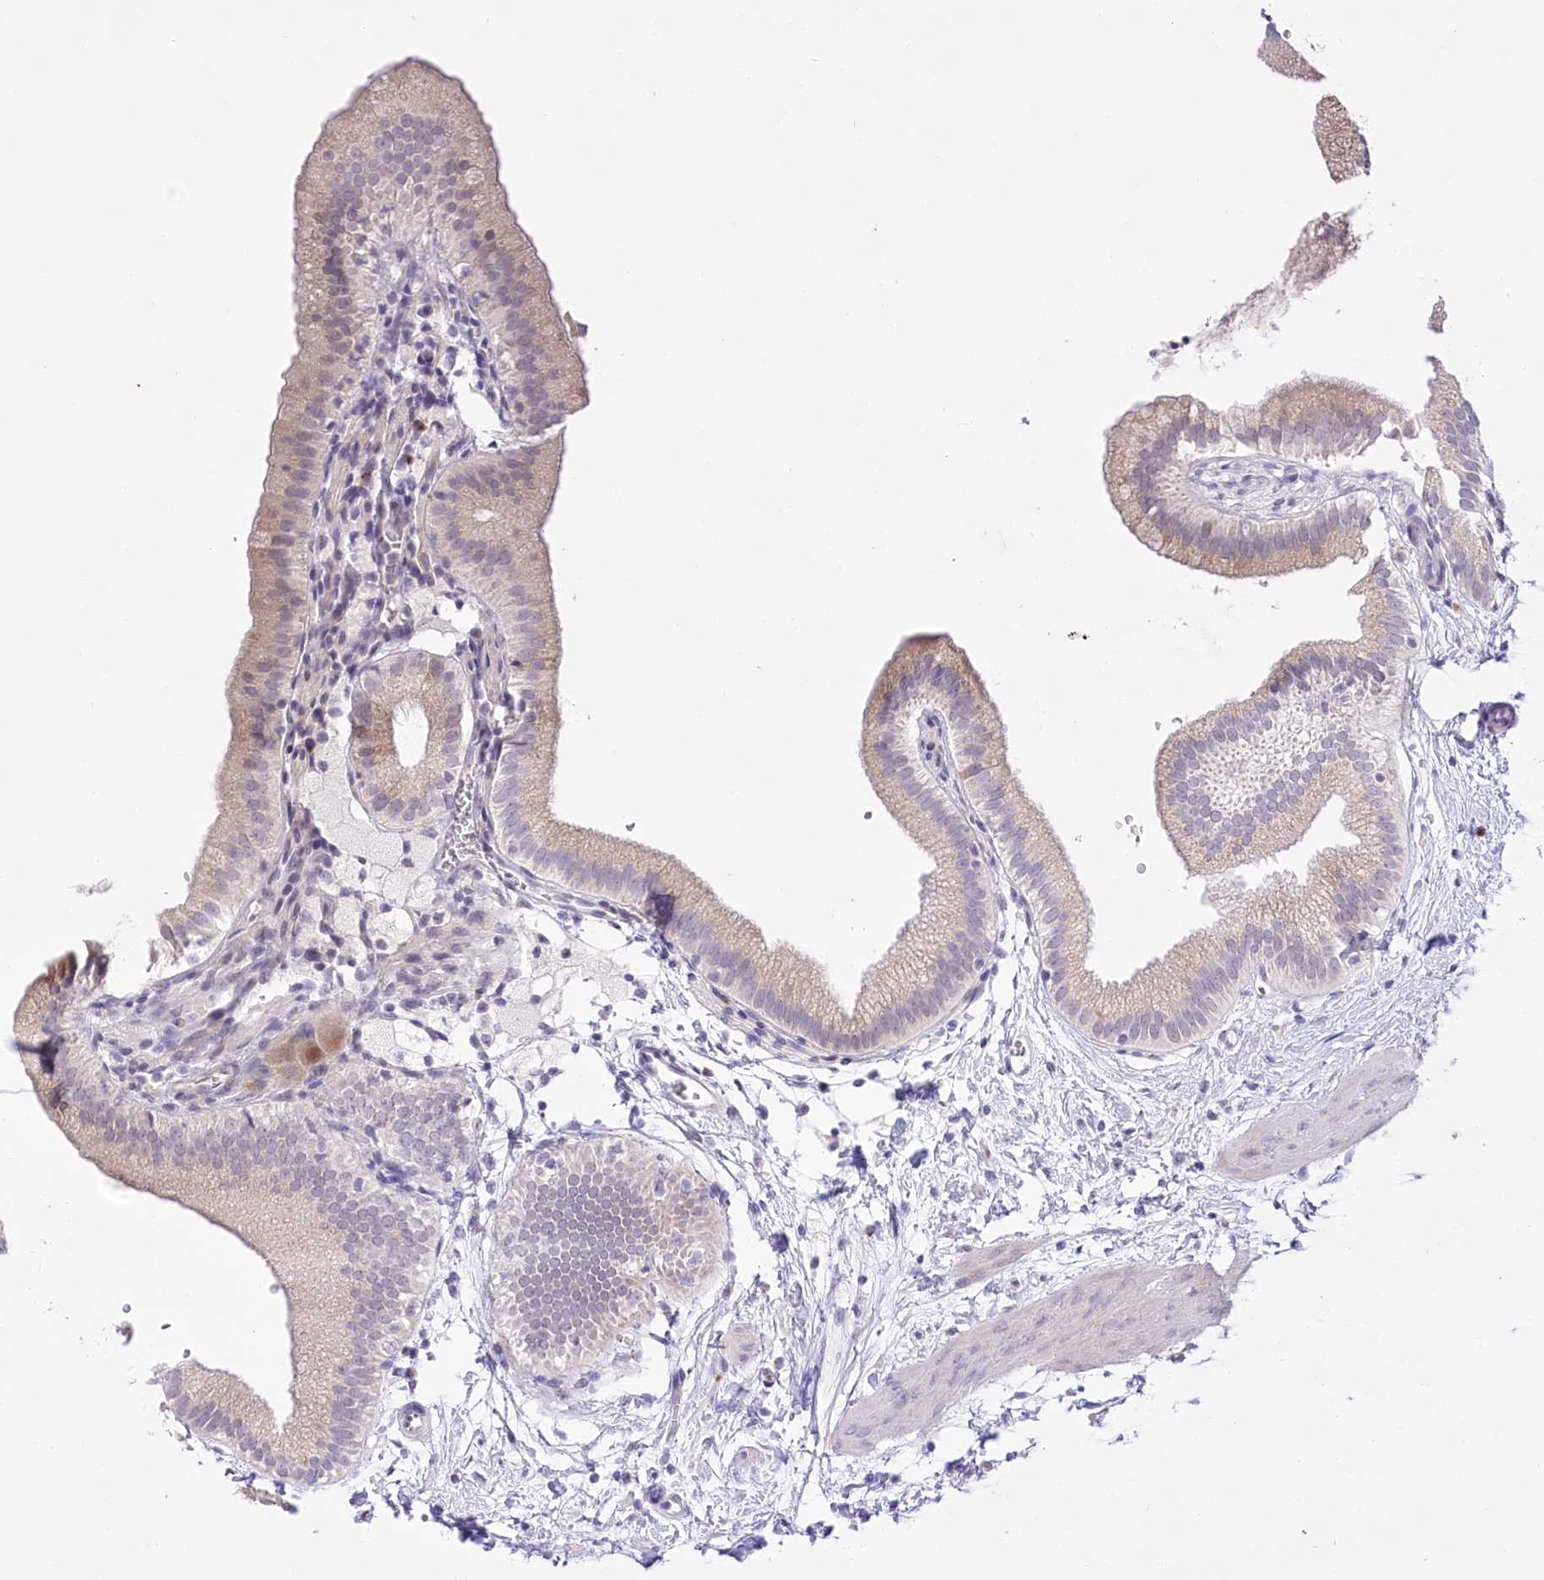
{"staining": {"intensity": "weak", "quantity": "<25%", "location": "cytoplasmic/membranous"}, "tissue": "gallbladder", "cell_type": "Glandular cells", "image_type": "normal", "snomed": [{"axis": "morphology", "description": "Normal tissue, NOS"}, {"axis": "topography", "description": "Gallbladder"}], "caption": "Immunohistochemistry of unremarkable human gallbladder exhibits no positivity in glandular cells. (DAB (3,3'-diaminobenzidine) immunohistochemistry (IHC) with hematoxylin counter stain).", "gene": "BEND7", "patient": {"sex": "male", "age": 55}}